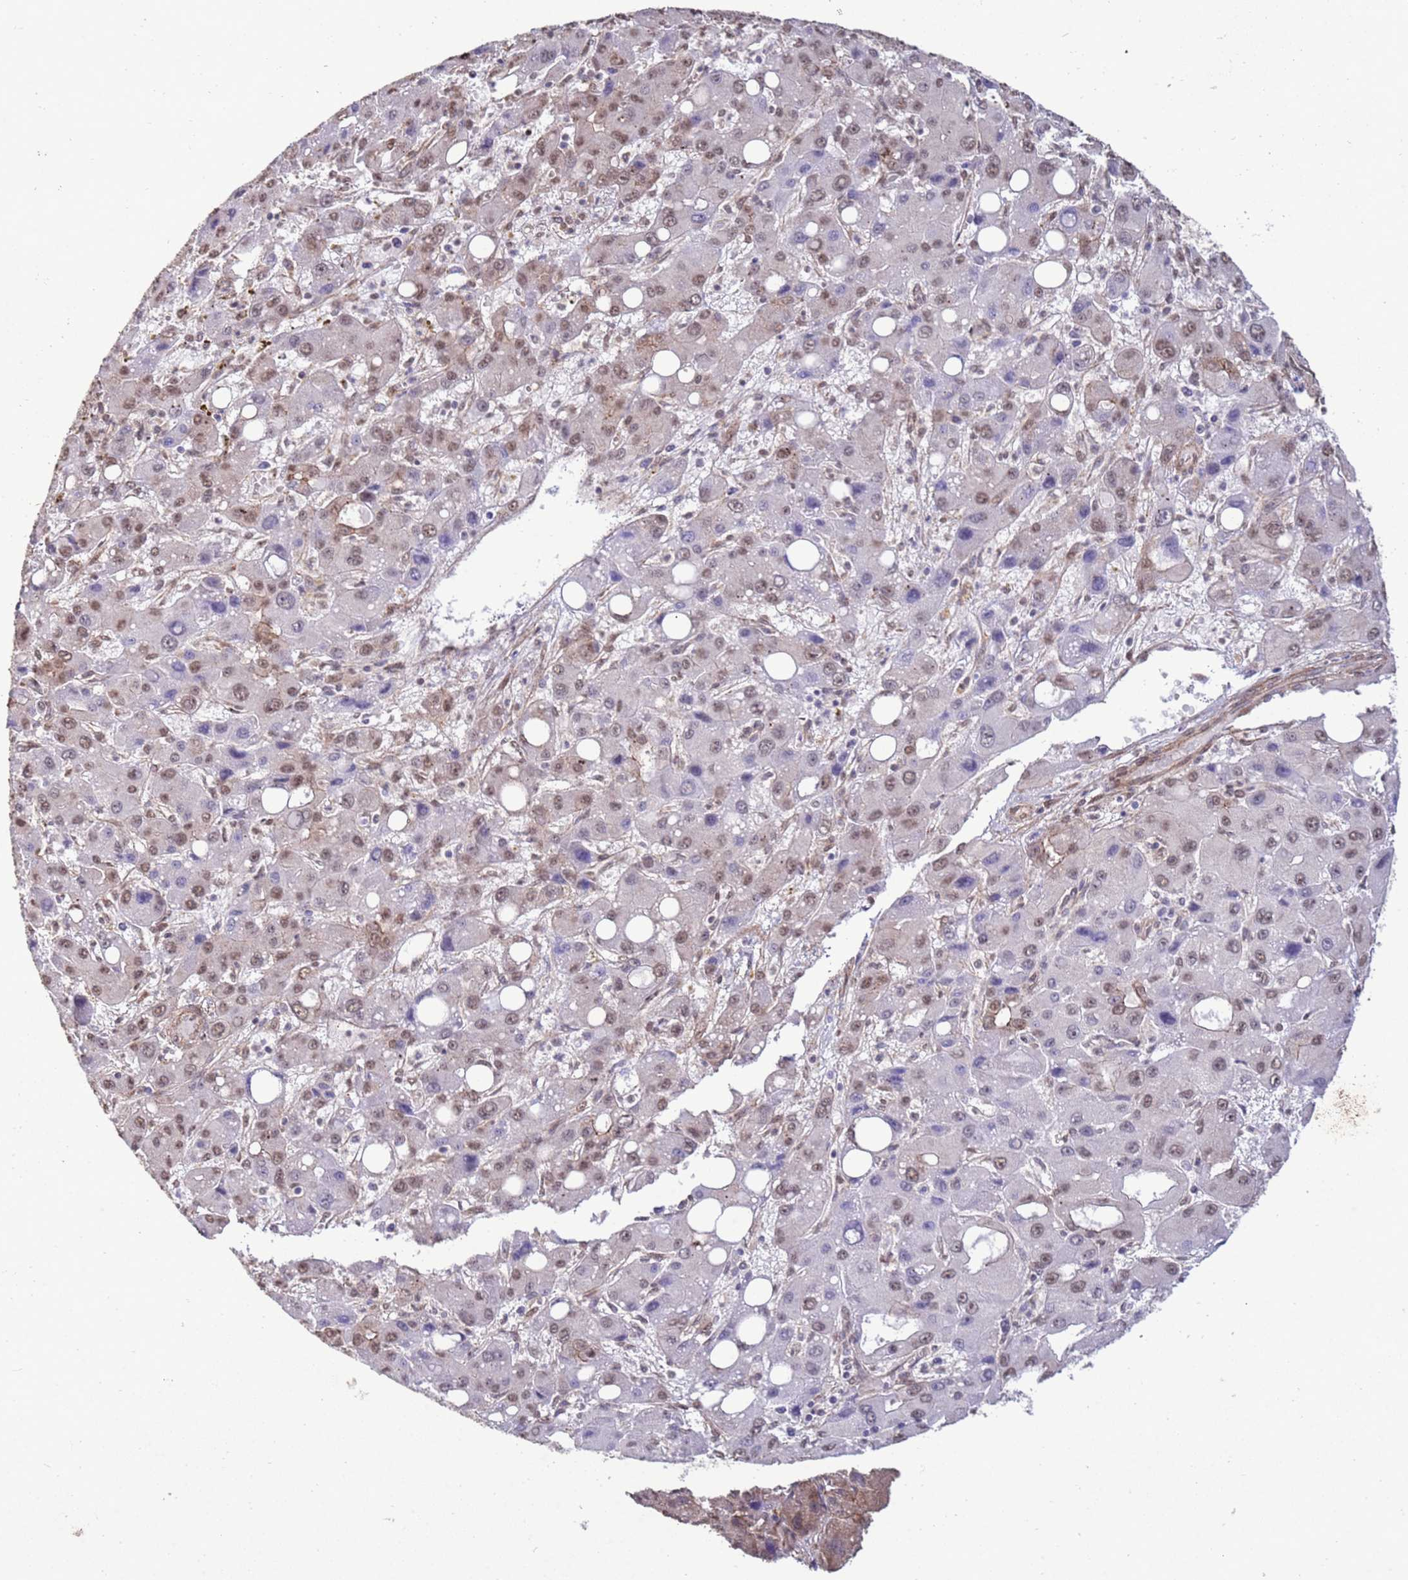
{"staining": {"intensity": "moderate", "quantity": ">75%", "location": "nuclear"}, "tissue": "liver cancer", "cell_type": "Tumor cells", "image_type": "cancer", "snomed": [{"axis": "morphology", "description": "Carcinoma, Hepatocellular, NOS"}, {"axis": "topography", "description": "Liver"}], "caption": "Human liver hepatocellular carcinoma stained with a protein marker displays moderate staining in tumor cells.", "gene": "TRIP6", "patient": {"sex": "male", "age": 55}}